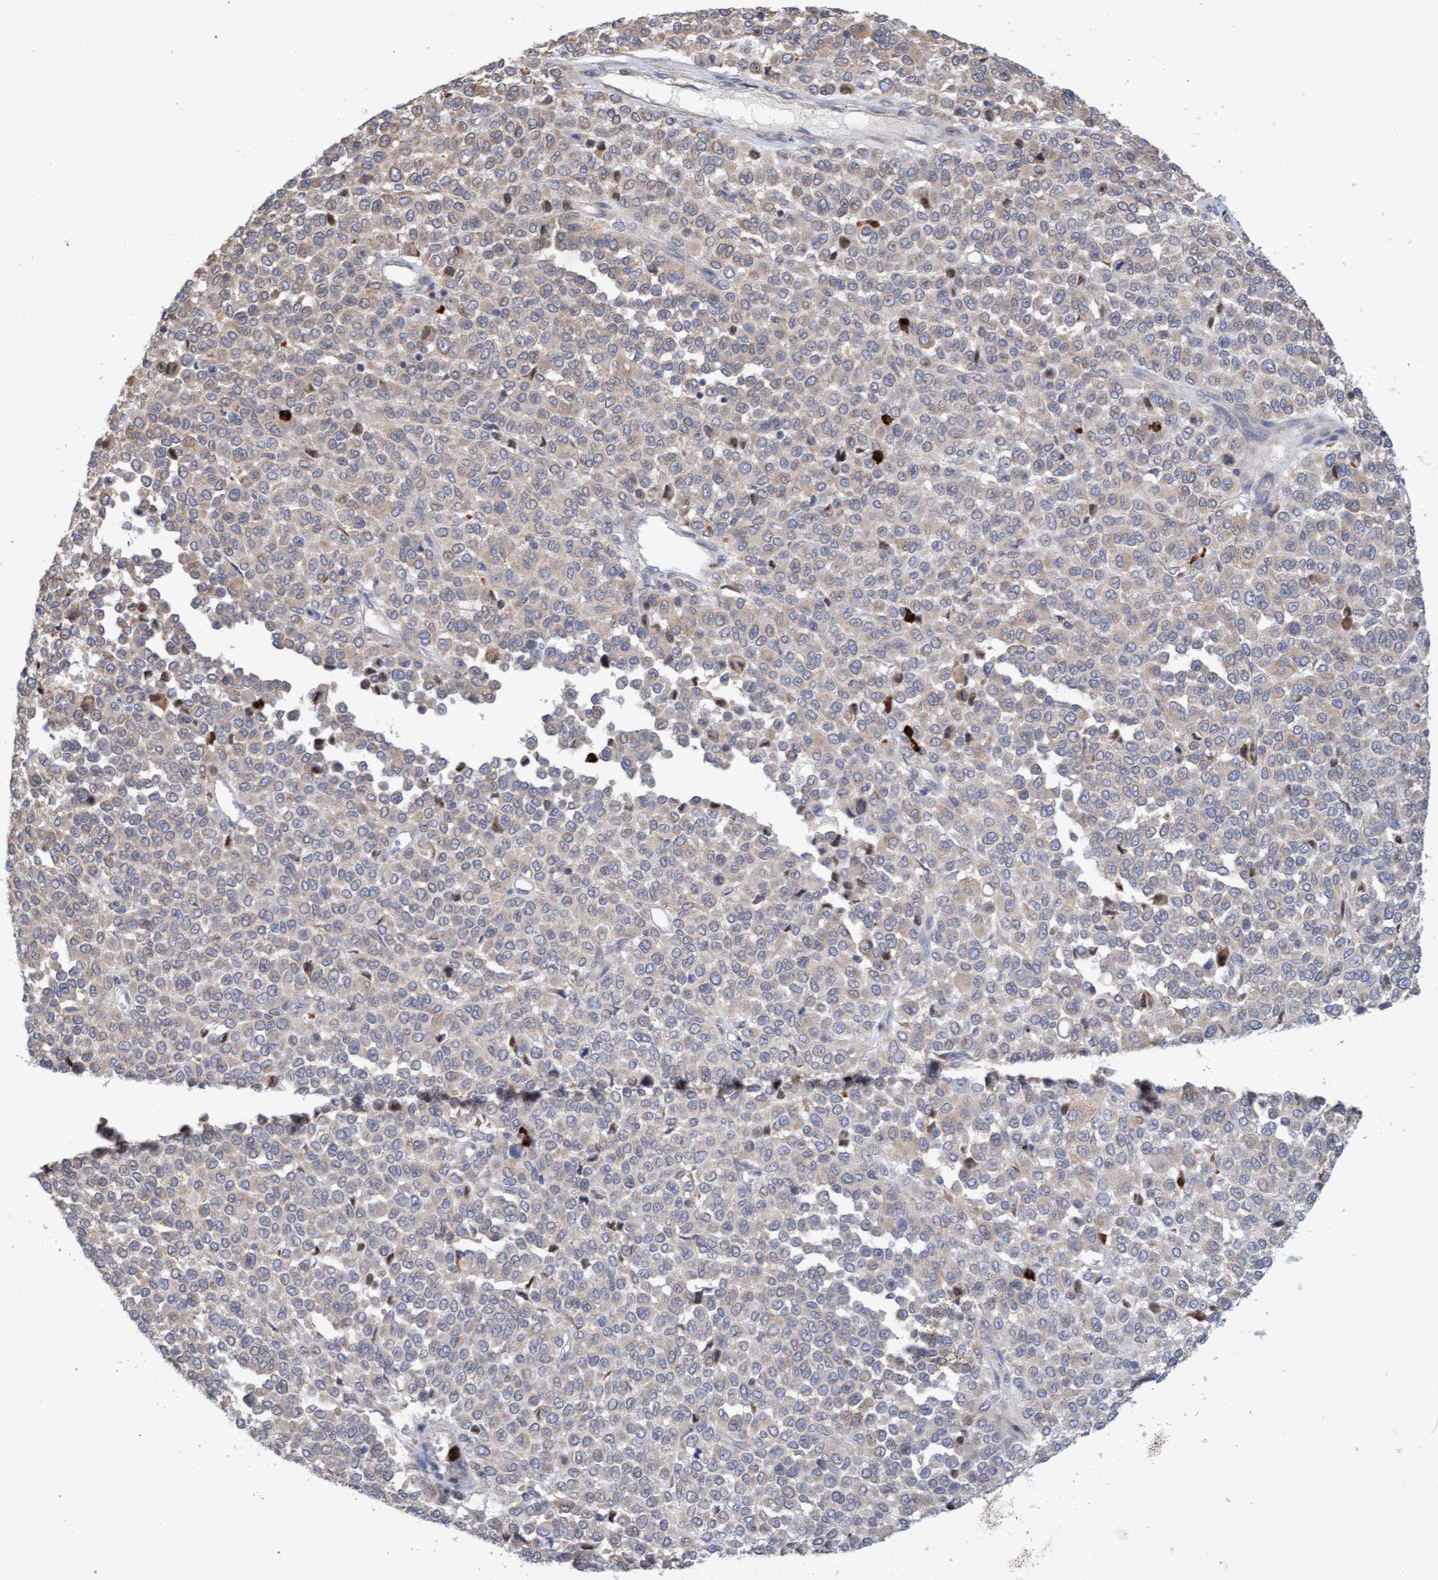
{"staining": {"intensity": "negative", "quantity": "none", "location": "none"}, "tissue": "melanoma", "cell_type": "Tumor cells", "image_type": "cancer", "snomed": [{"axis": "morphology", "description": "Malignant melanoma, Metastatic site"}, {"axis": "topography", "description": "Pancreas"}], "caption": "Tumor cells are negative for brown protein staining in malignant melanoma (metastatic site).", "gene": "MMP8", "patient": {"sex": "female", "age": 30}}